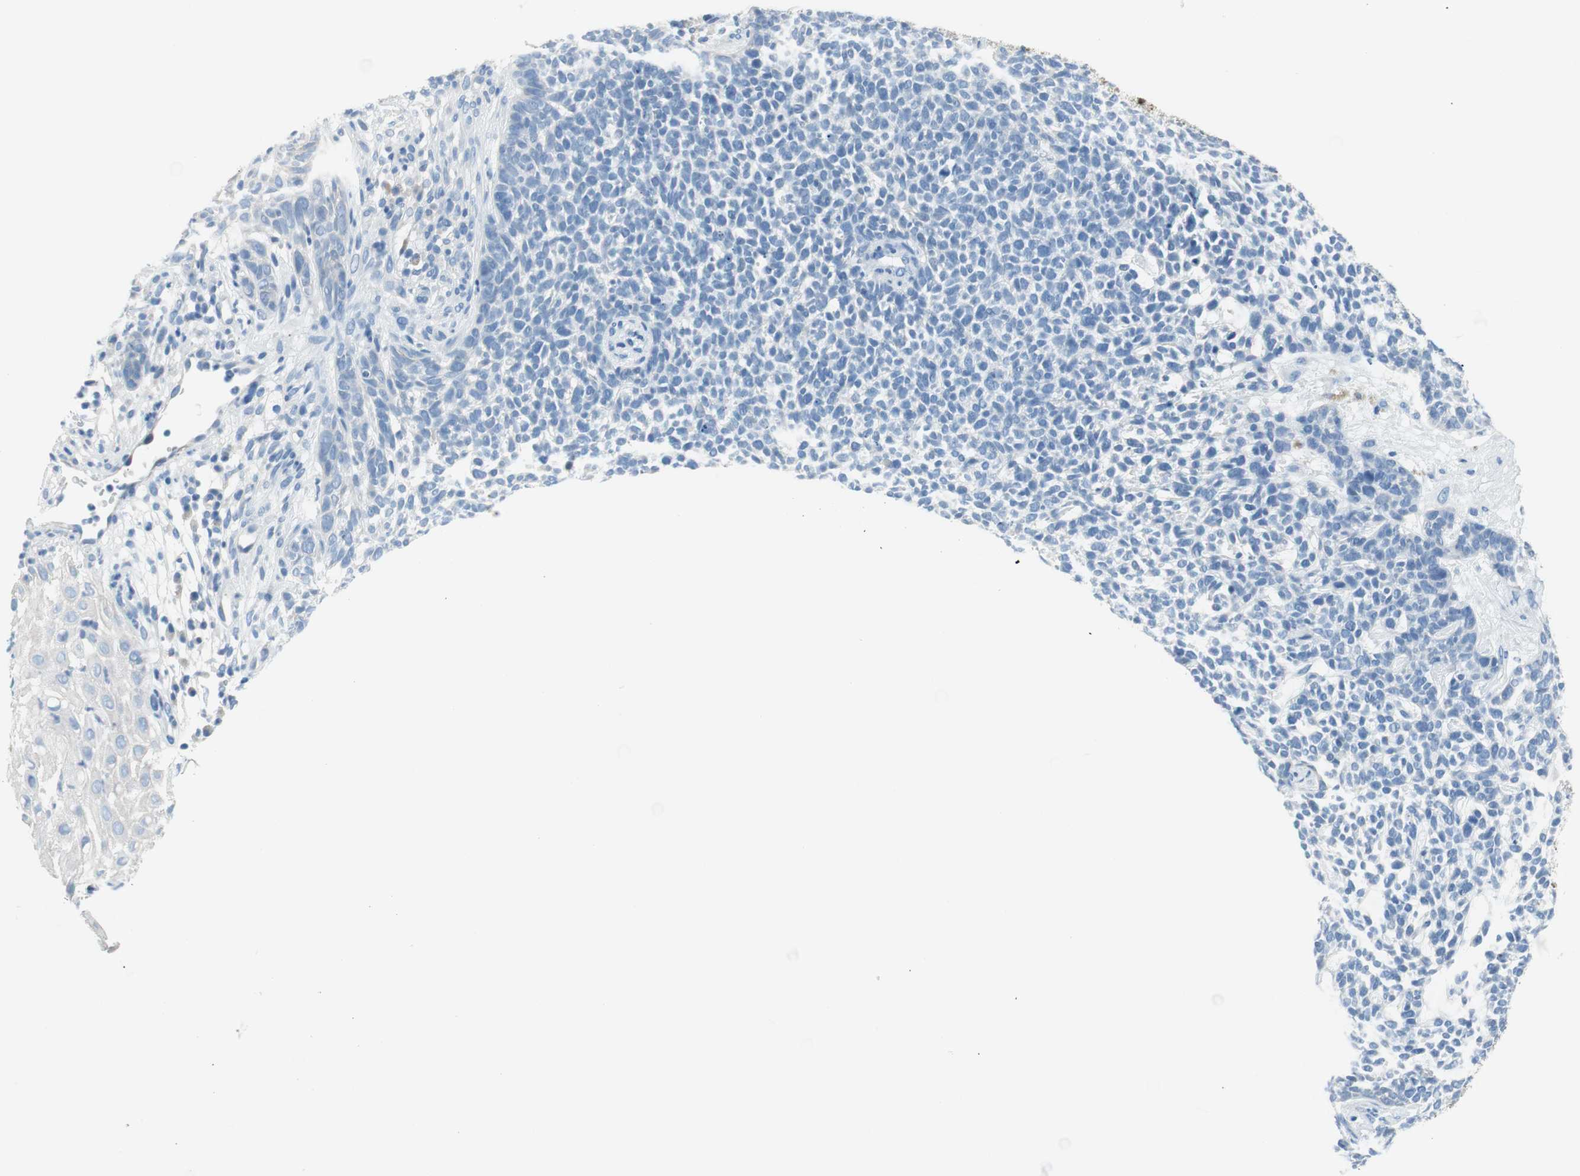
{"staining": {"intensity": "negative", "quantity": "none", "location": "none"}, "tissue": "skin cancer", "cell_type": "Tumor cells", "image_type": "cancer", "snomed": [{"axis": "morphology", "description": "Basal cell carcinoma"}, {"axis": "topography", "description": "Skin"}], "caption": "The IHC image has no significant positivity in tumor cells of skin cancer tissue. (DAB (3,3'-diaminobenzidine) immunohistochemistry (IHC), high magnification).", "gene": "MYH1", "patient": {"sex": "female", "age": 84}}